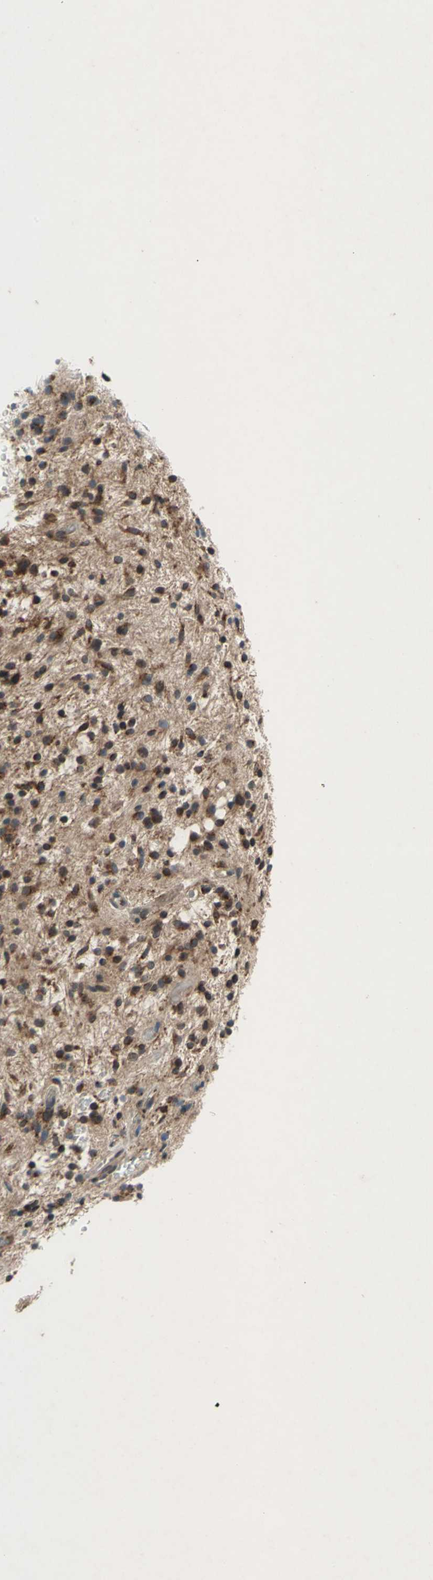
{"staining": {"intensity": "strong", "quantity": ">75%", "location": "cytoplasmic/membranous"}, "tissue": "glioma", "cell_type": "Tumor cells", "image_type": "cancer", "snomed": [{"axis": "morphology", "description": "Glioma, malignant, NOS"}, {"axis": "topography", "description": "Cerebellum"}], "caption": "A histopathology image of malignant glioma stained for a protein displays strong cytoplasmic/membranous brown staining in tumor cells. (DAB (3,3'-diaminobenzidine) IHC with brightfield microscopy, high magnification).", "gene": "NFKBIE", "patient": {"sex": "female", "age": 10}}